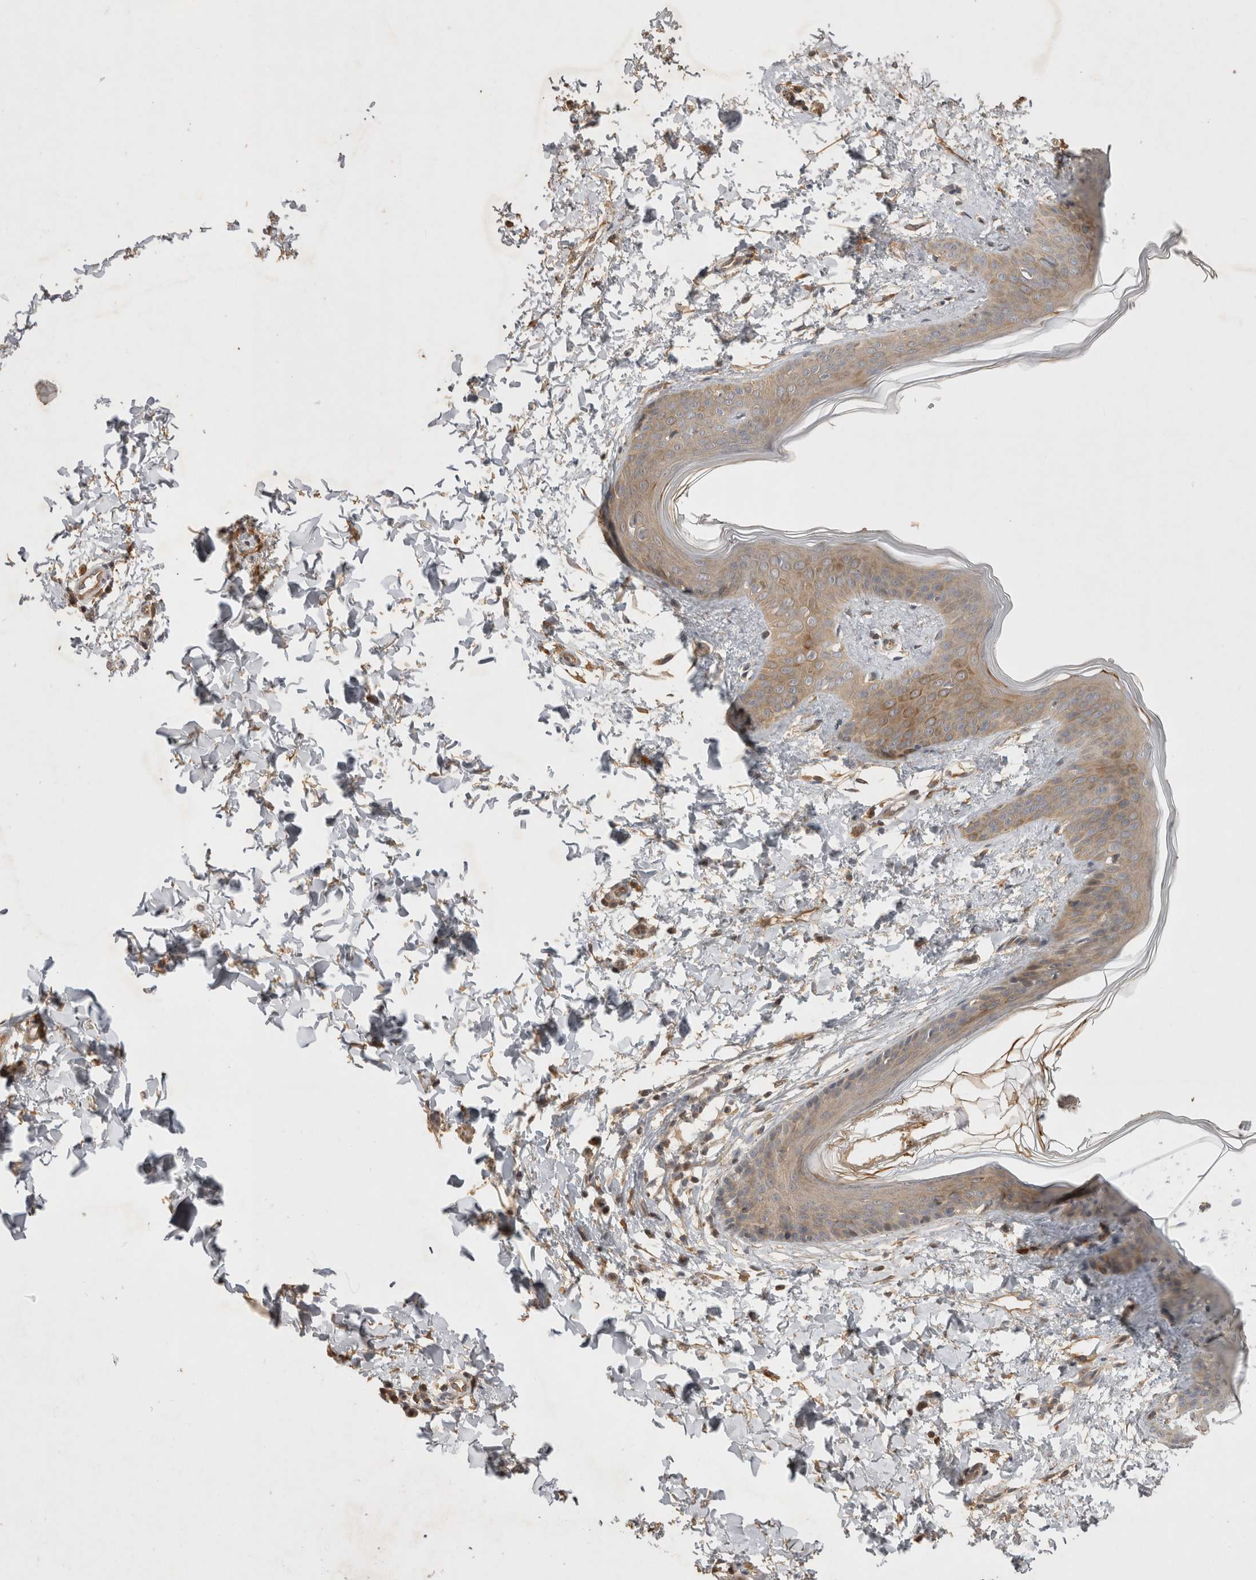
{"staining": {"intensity": "weak", "quantity": ">75%", "location": "cytoplasmic/membranous"}, "tissue": "skin", "cell_type": "Fibroblasts", "image_type": "normal", "snomed": [{"axis": "morphology", "description": "Normal tissue, NOS"}, {"axis": "topography", "description": "Skin"}], "caption": "Protein expression analysis of normal human skin reveals weak cytoplasmic/membranous positivity in about >75% of fibroblasts. (Brightfield microscopy of DAB IHC at high magnification).", "gene": "PPP1R42", "patient": {"sex": "female", "age": 17}}